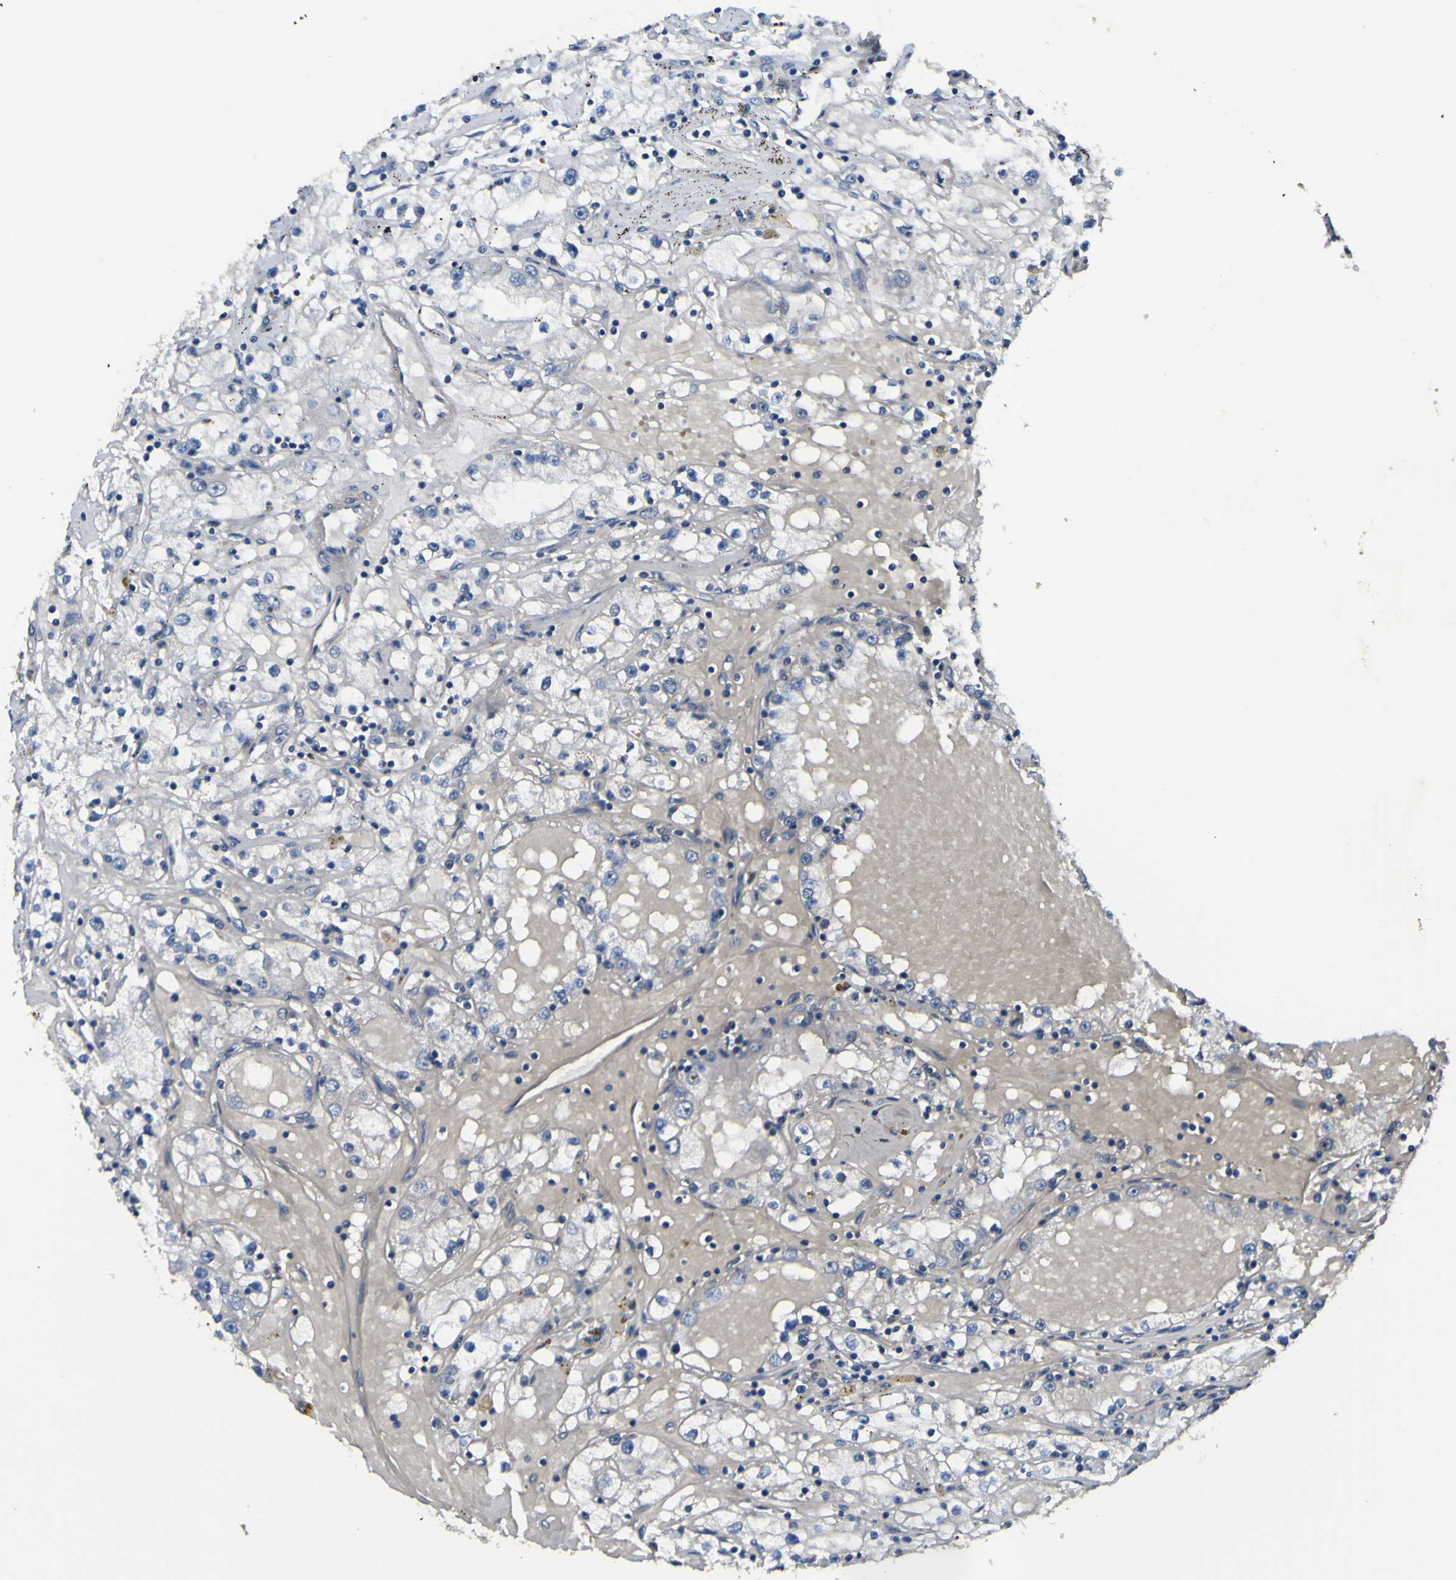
{"staining": {"intensity": "negative", "quantity": "none", "location": "none"}, "tissue": "renal cancer", "cell_type": "Tumor cells", "image_type": "cancer", "snomed": [{"axis": "morphology", "description": "Adenocarcinoma, NOS"}, {"axis": "topography", "description": "Kidney"}], "caption": "Tumor cells show no significant protein staining in adenocarcinoma (renal).", "gene": "ALDH18A1", "patient": {"sex": "male", "age": 56}}